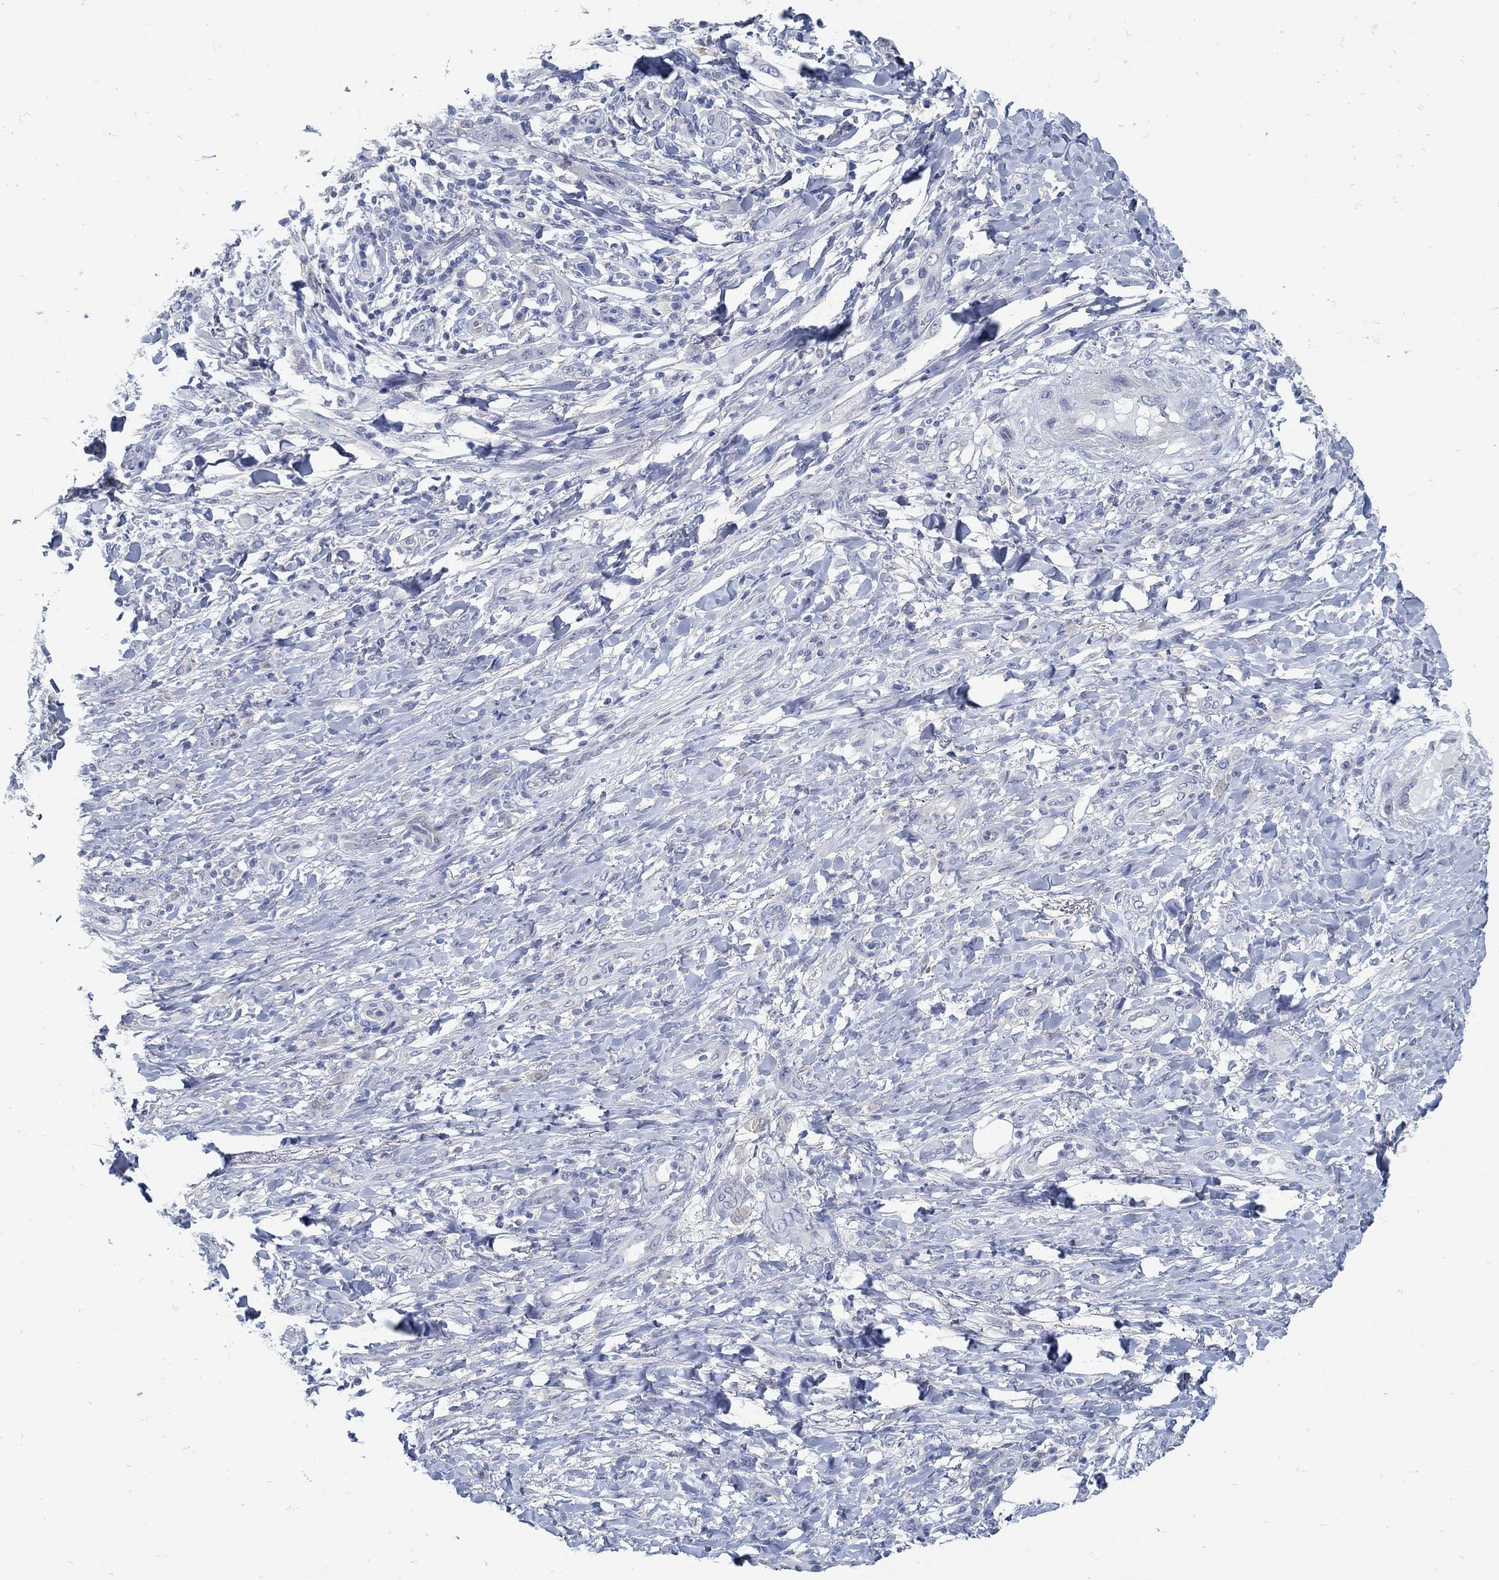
{"staining": {"intensity": "negative", "quantity": "none", "location": "none"}, "tissue": "skin cancer", "cell_type": "Tumor cells", "image_type": "cancer", "snomed": [{"axis": "morphology", "description": "Squamous cell carcinoma, NOS"}, {"axis": "topography", "description": "Skin"}], "caption": "The image exhibits no staining of tumor cells in skin cancer.", "gene": "ZFAND4", "patient": {"sex": "male", "age": 62}}